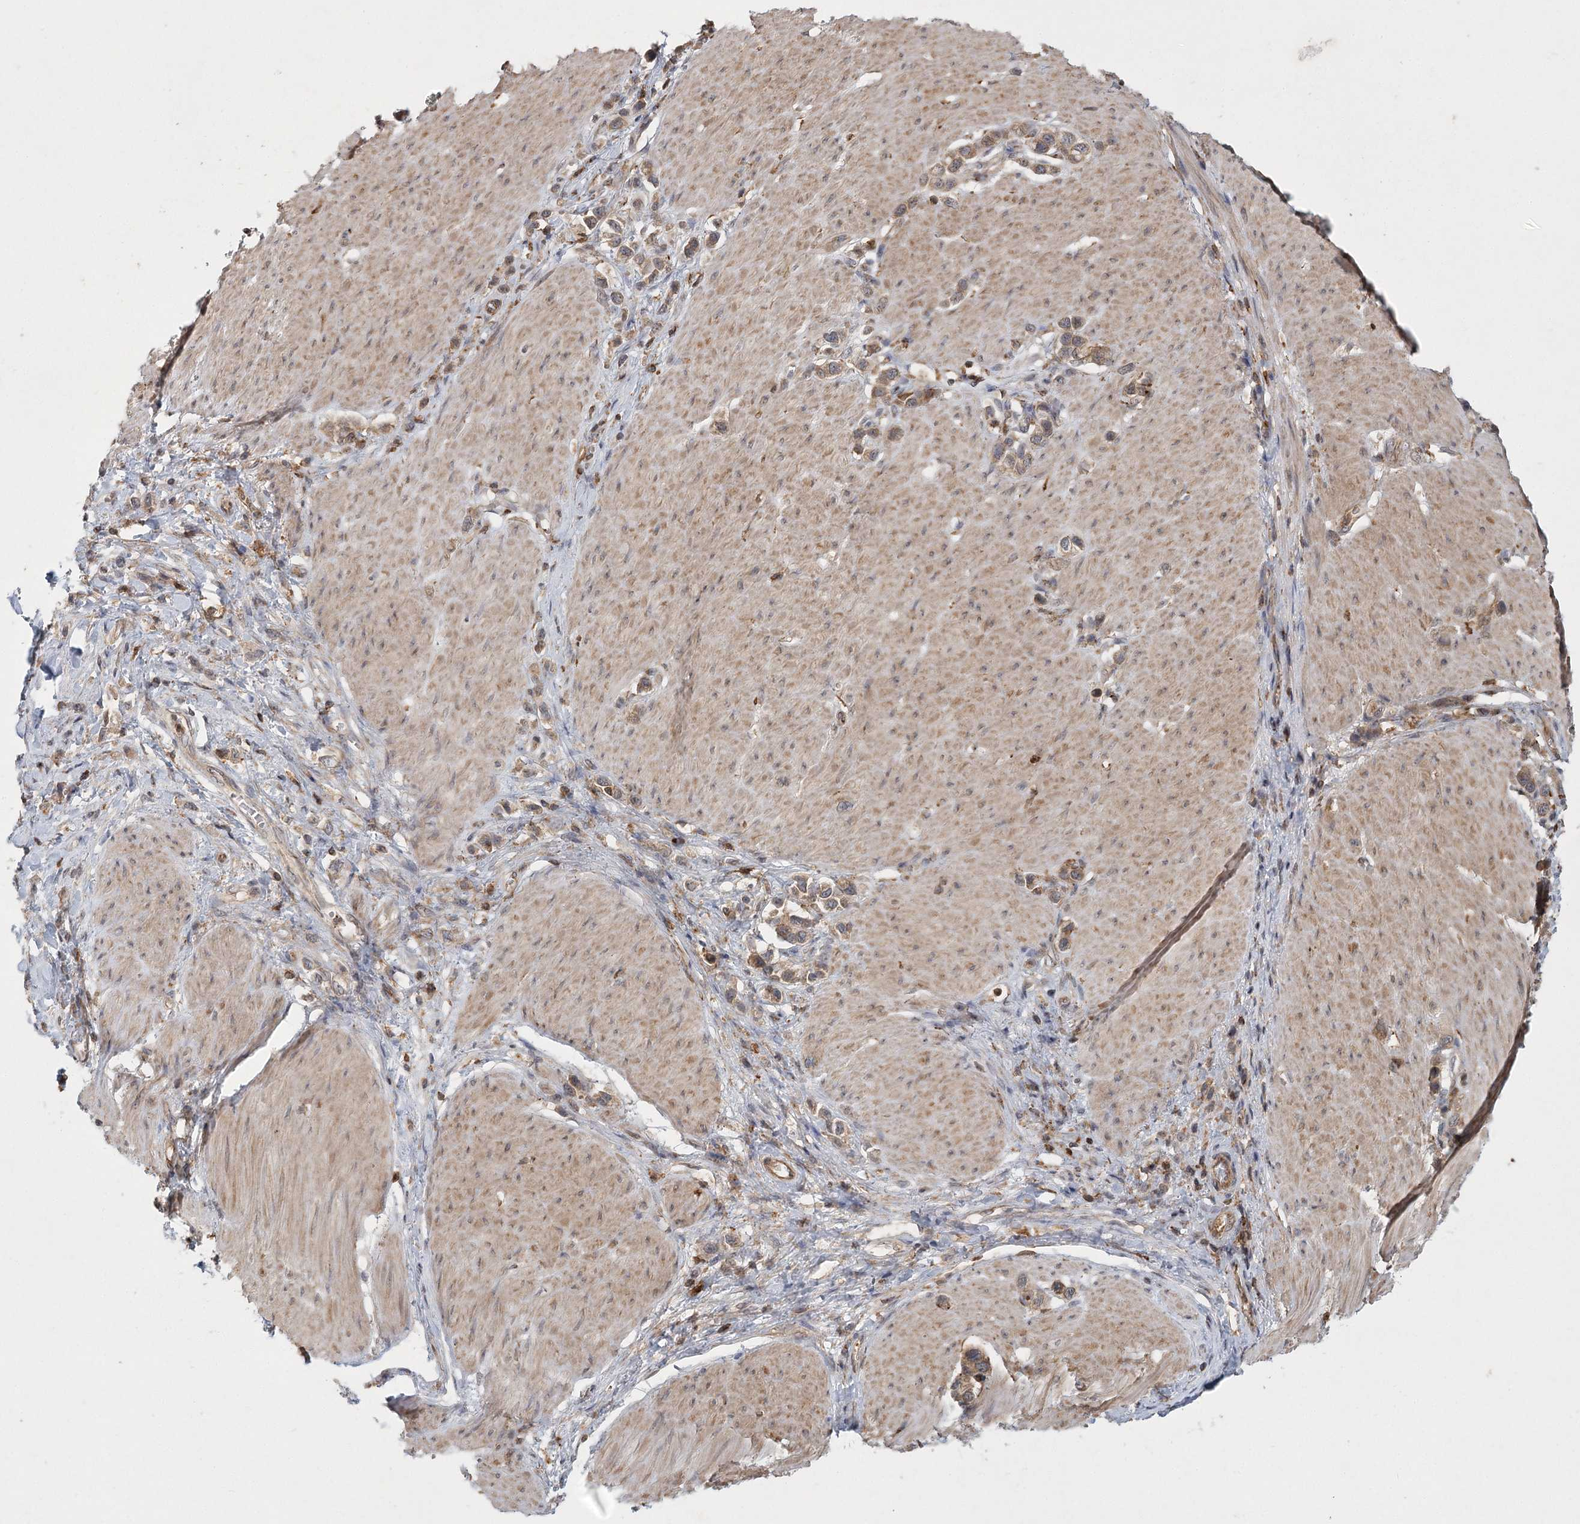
{"staining": {"intensity": "weak", "quantity": ">75%", "location": "cytoplasmic/membranous"}, "tissue": "stomach cancer", "cell_type": "Tumor cells", "image_type": "cancer", "snomed": [{"axis": "morphology", "description": "Normal tissue, NOS"}, {"axis": "morphology", "description": "Adenocarcinoma, NOS"}, {"axis": "topography", "description": "Stomach, upper"}, {"axis": "topography", "description": "Stomach"}], "caption": "Weak cytoplasmic/membranous staining for a protein is present in approximately >75% of tumor cells of stomach adenocarcinoma using immunohistochemistry (IHC).", "gene": "MEPE", "patient": {"sex": "female", "age": 65}}